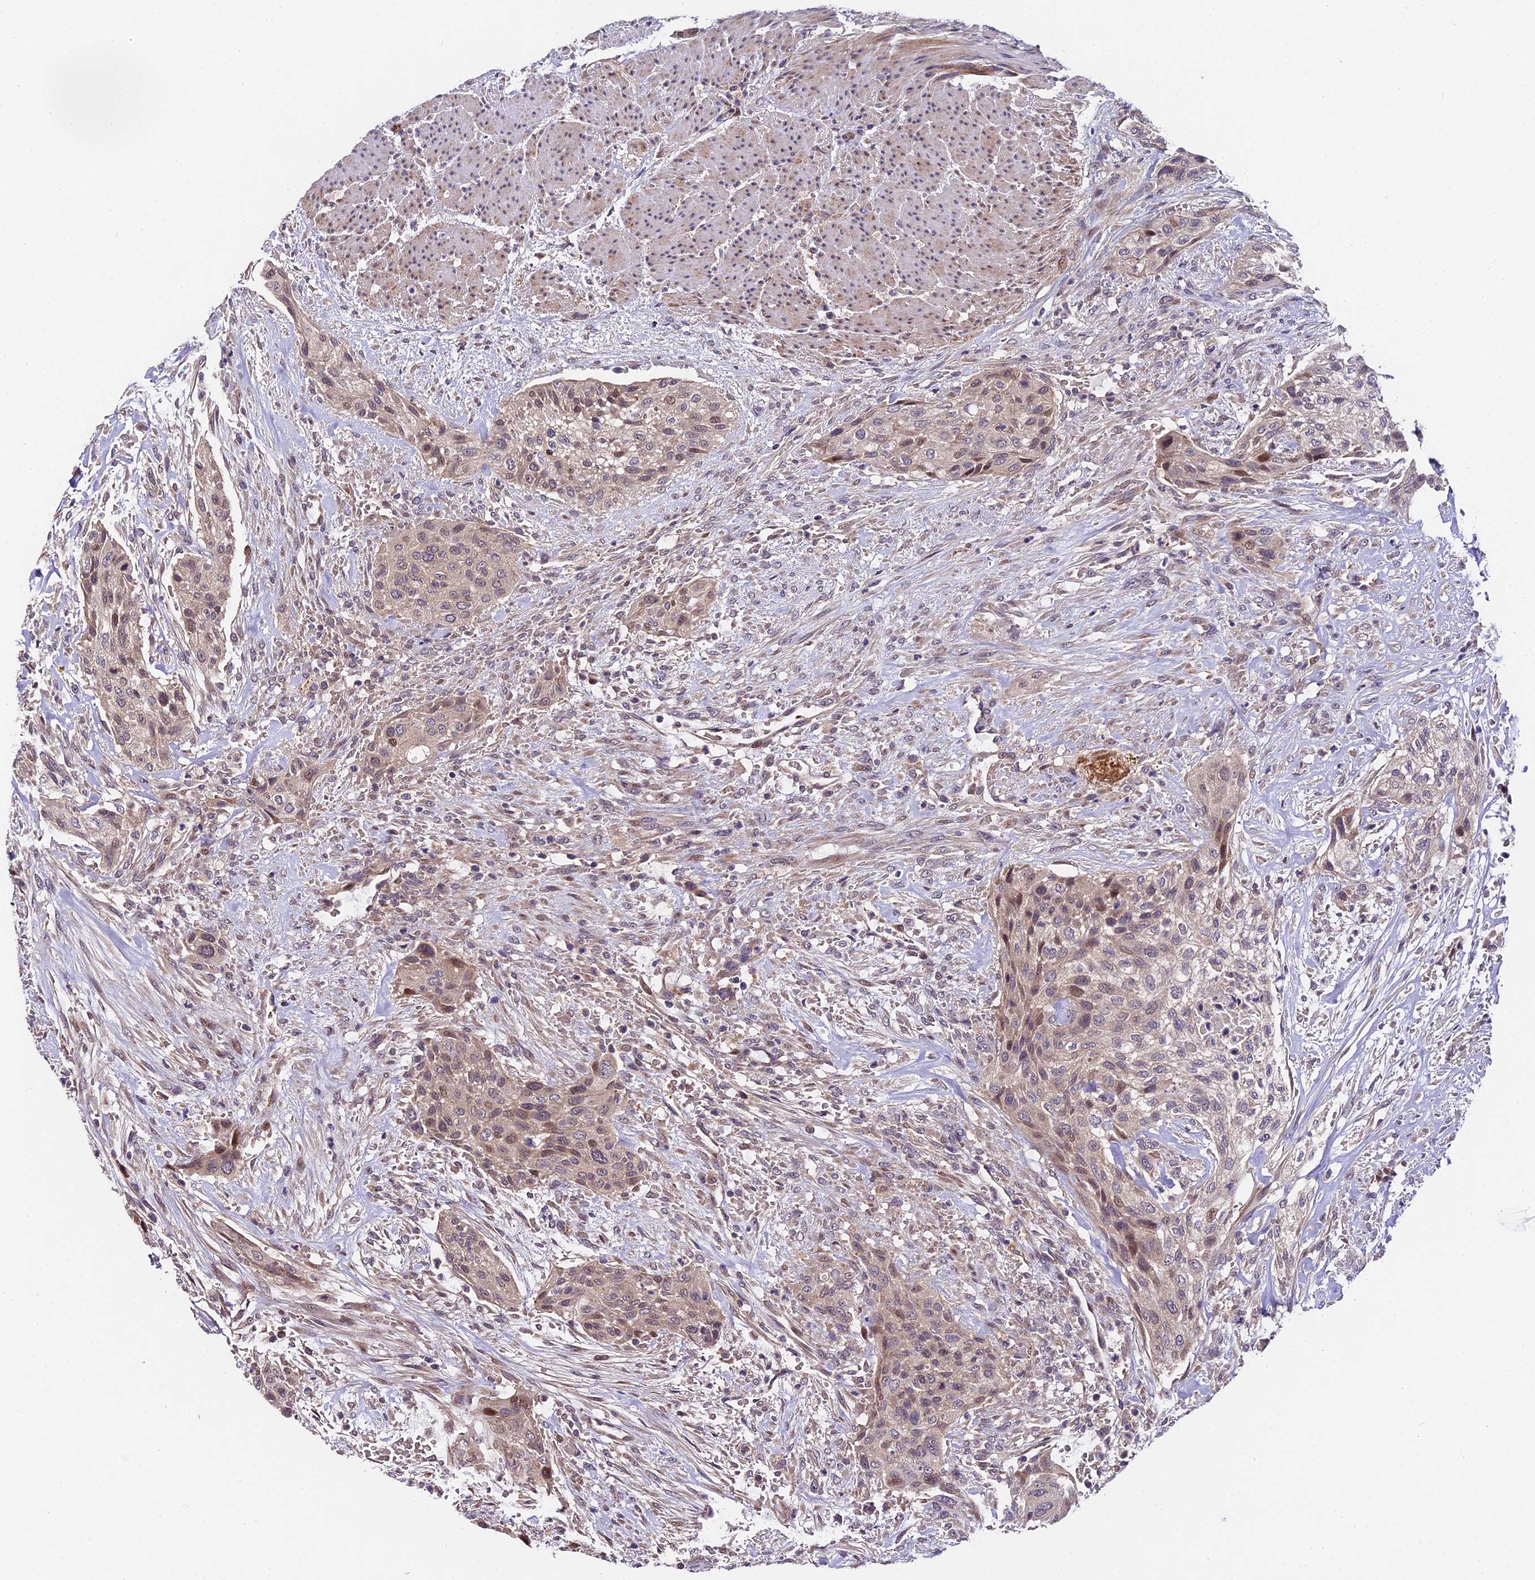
{"staining": {"intensity": "moderate", "quantity": "<25%", "location": "nuclear"}, "tissue": "urothelial cancer", "cell_type": "Tumor cells", "image_type": "cancer", "snomed": [{"axis": "morphology", "description": "Urothelial carcinoma, High grade"}, {"axis": "topography", "description": "Urinary bladder"}], "caption": "The image shows staining of high-grade urothelial carcinoma, revealing moderate nuclear protein staining (brown color) within tumor cells.", "gene": "TRMT1", "patient": {"sex": "male", "age": 35}}